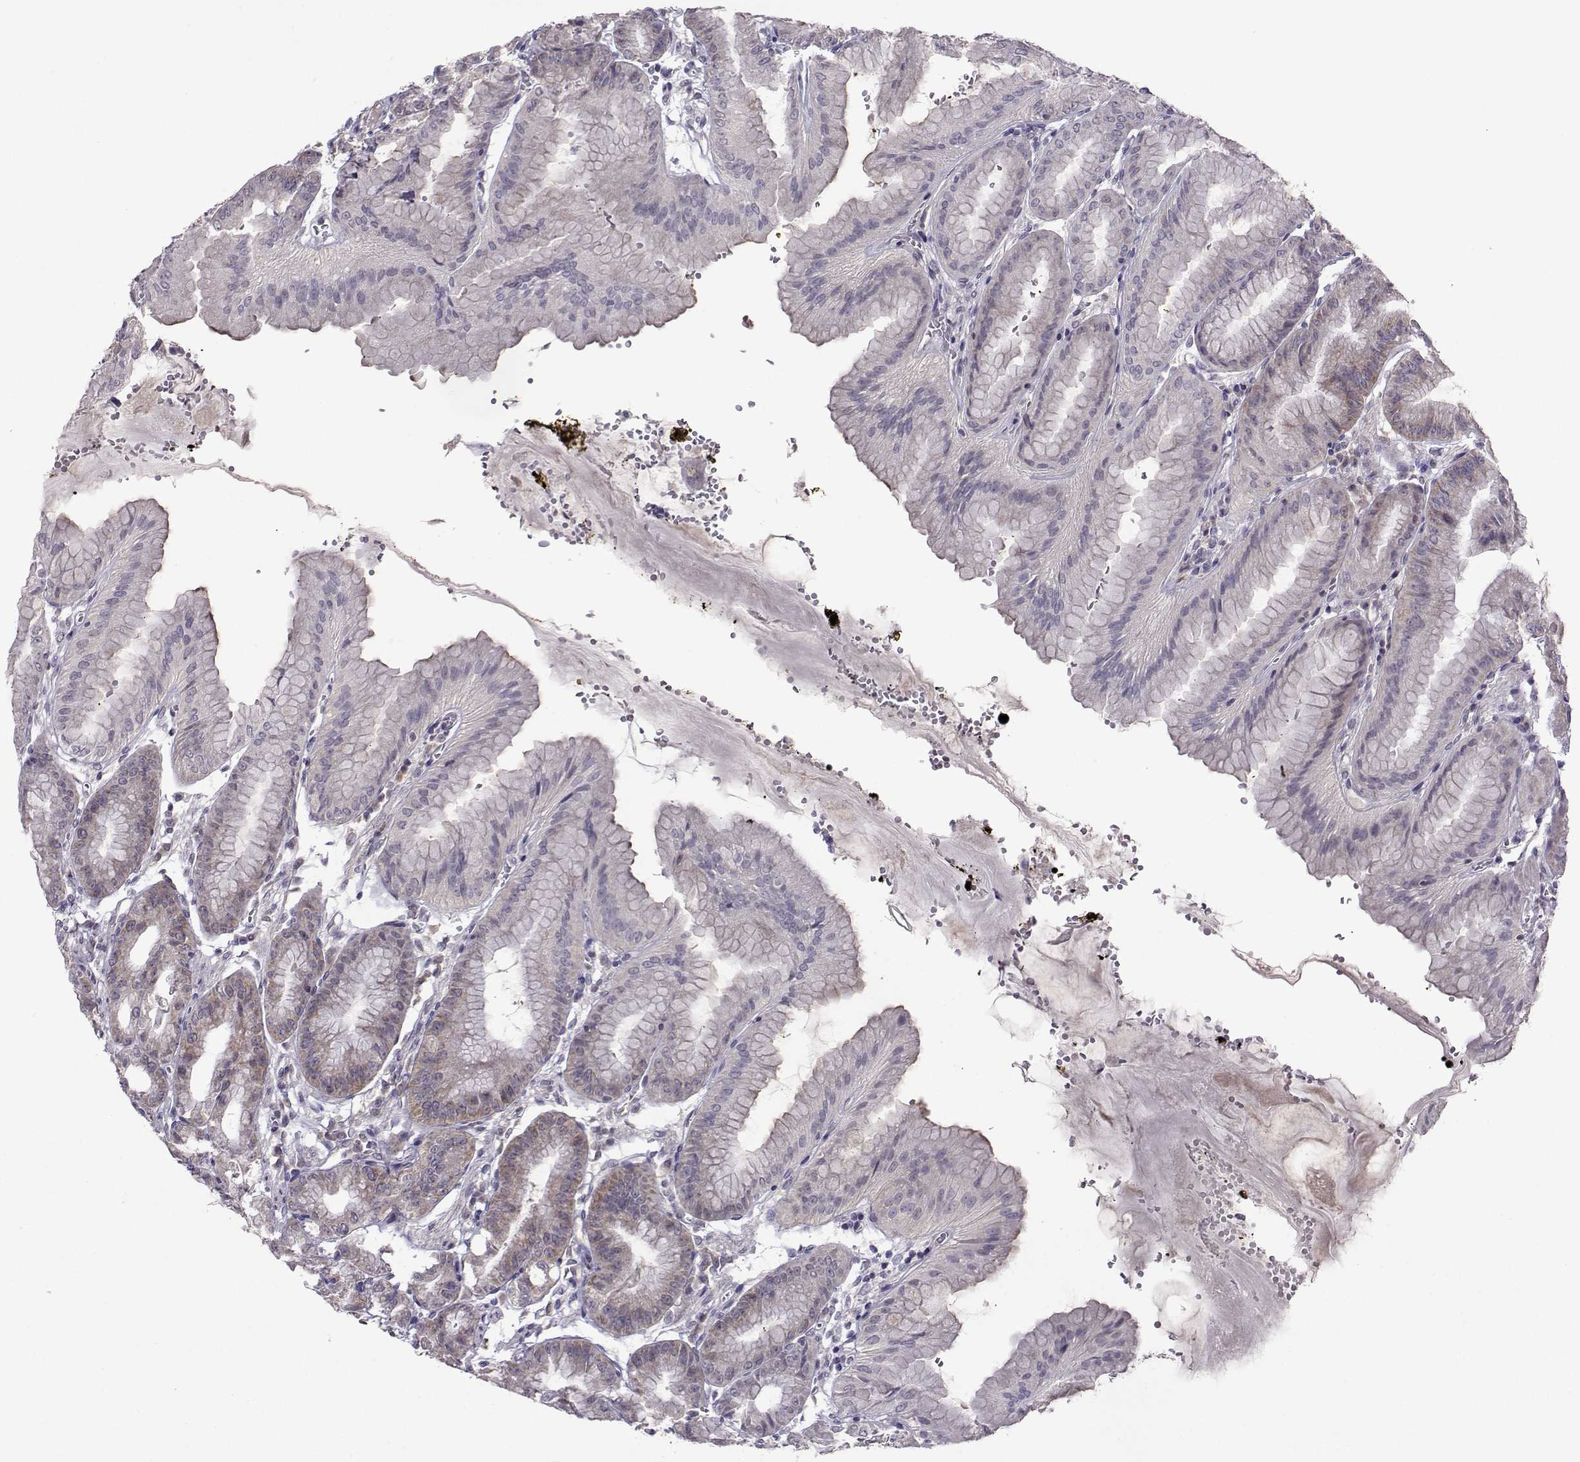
{"staining": {"intensity": "weak", "quantity": "<25%", "location": "cytoplasmic/membranous"}, "tissue": "stomach", "cell_type": "Glandular cells", "image_type": "normal", "snomed": [{"axis": "morphology", "description": "Normal tissue, NOS"}, {"axis": "topography", "description": "Stomach, lower"}], "caption": "IHC photomicrograph of normal human stomach stained for a protein (brown), which exhibits no staining in glandular cells.", "gene": "DDX20", "patient": {"sex": "male", "age": 71}}